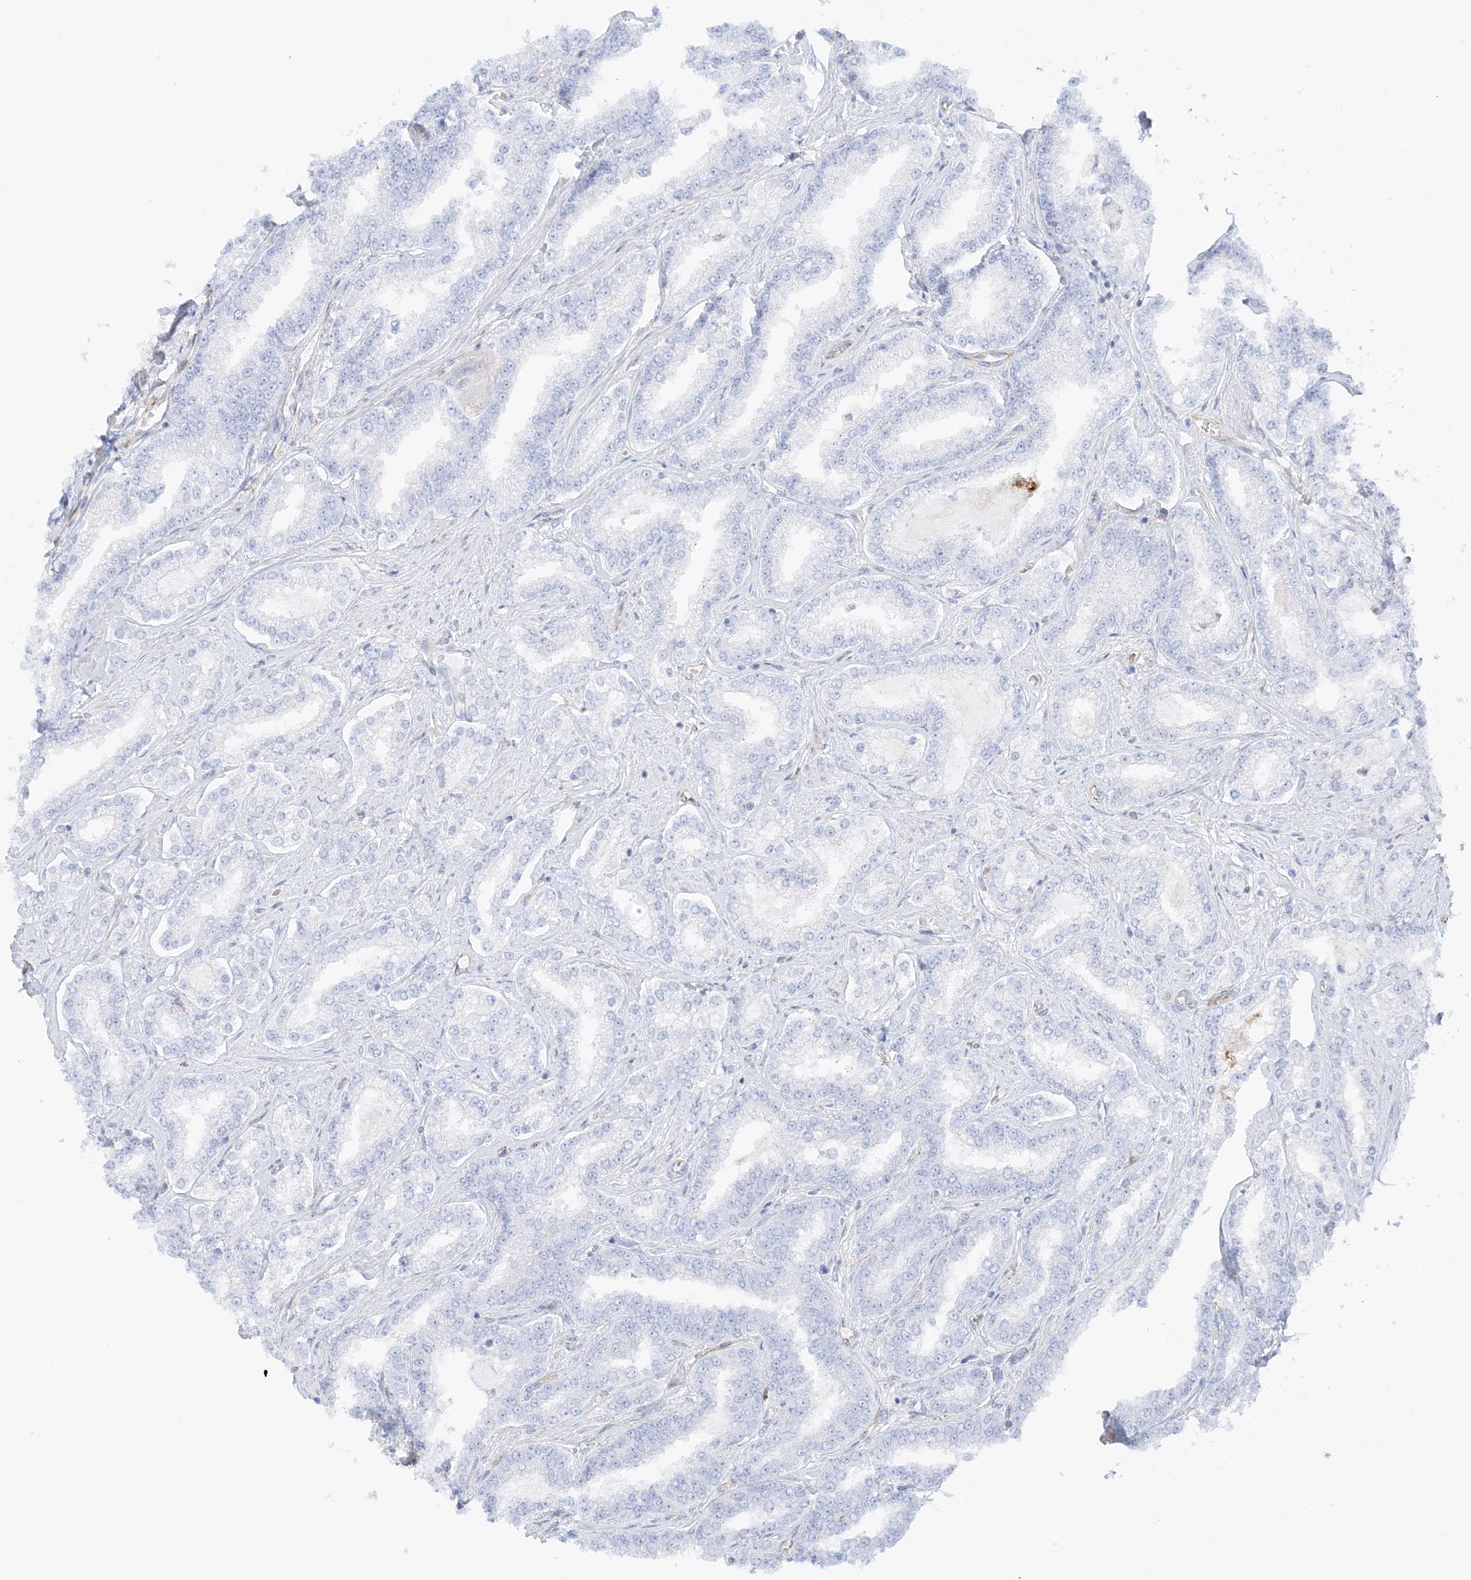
{"staining": {"intensity": "negative", "quantity": "none", "location": "none"}, "tissue": "prostate cancer", "cell_type": "Tumor cells", "image_type": "cancer", "snomed": [{"axis": "morphology", "description": "Normal tissue, NOS"}, {"axis": "morphology", "description": "Adenocarcinoma, High grade"}, {"axis": "topography", "description": "Prostate"}], "caption": "Tumor cells show no significant staining in prostate cancer.", "gene": "PID1", "patient": {"sex": "male", "age": 83}}